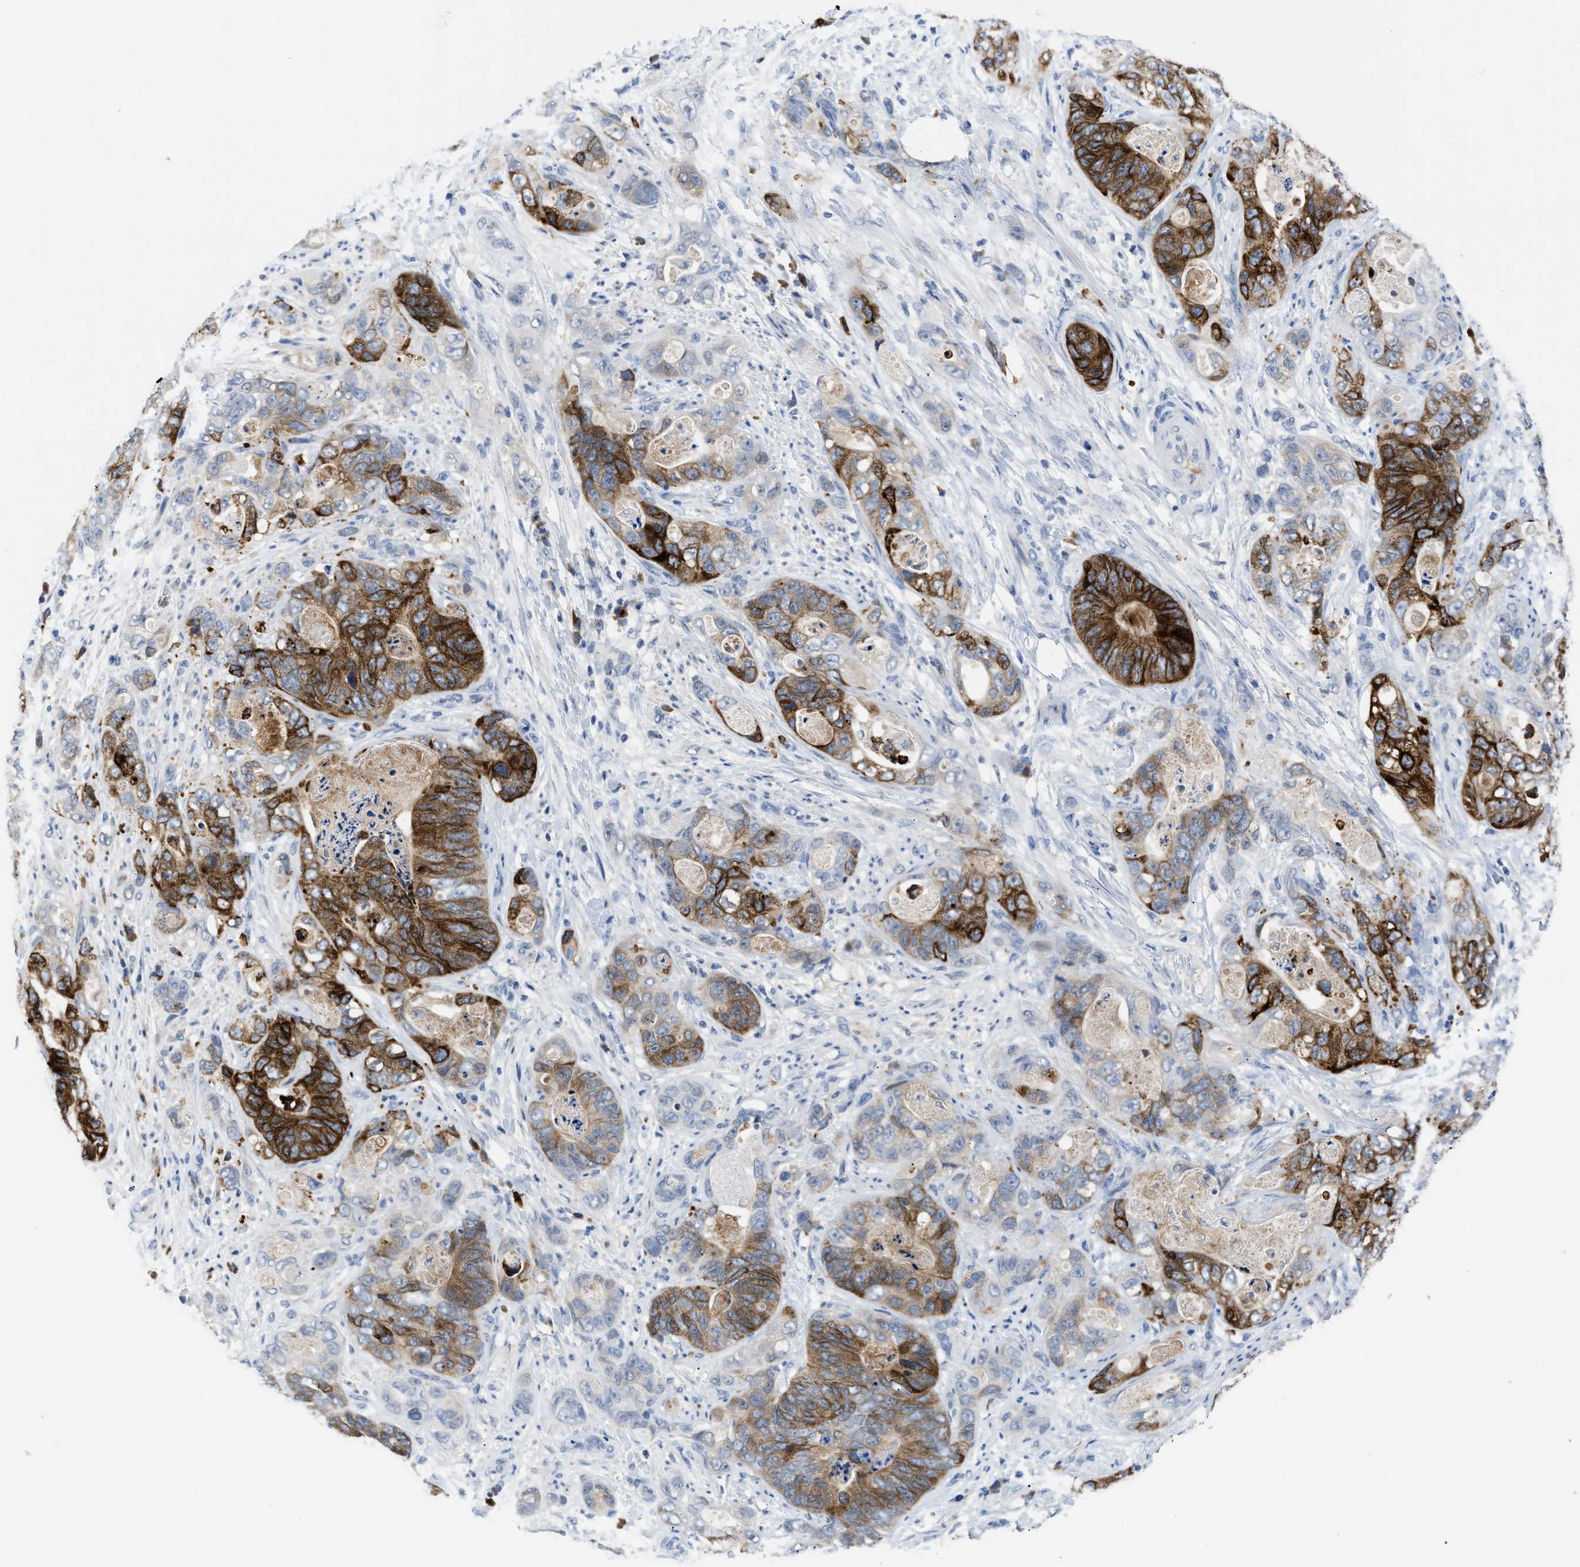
{"staining": {"intensity": "strong", "quantity": ">75%", "location": "cytoplasmic/membranous"}, "tissue": "stomach cancer", "cell_type": "Tumor cells", "image_type": "cancer", "snomed": [{"axis": "morphology", "description": "Adenocarcinoma, NOS"}, {"axis": "topography", "description": "Stomach"}], "caption": "The immunohistochemical stain shows strong cytoplasmic/membranous positivity in tumor cells of stomach cancer tissue.", "gene": "OR9K2", "patient": {"sex": "female", "age": 89}}